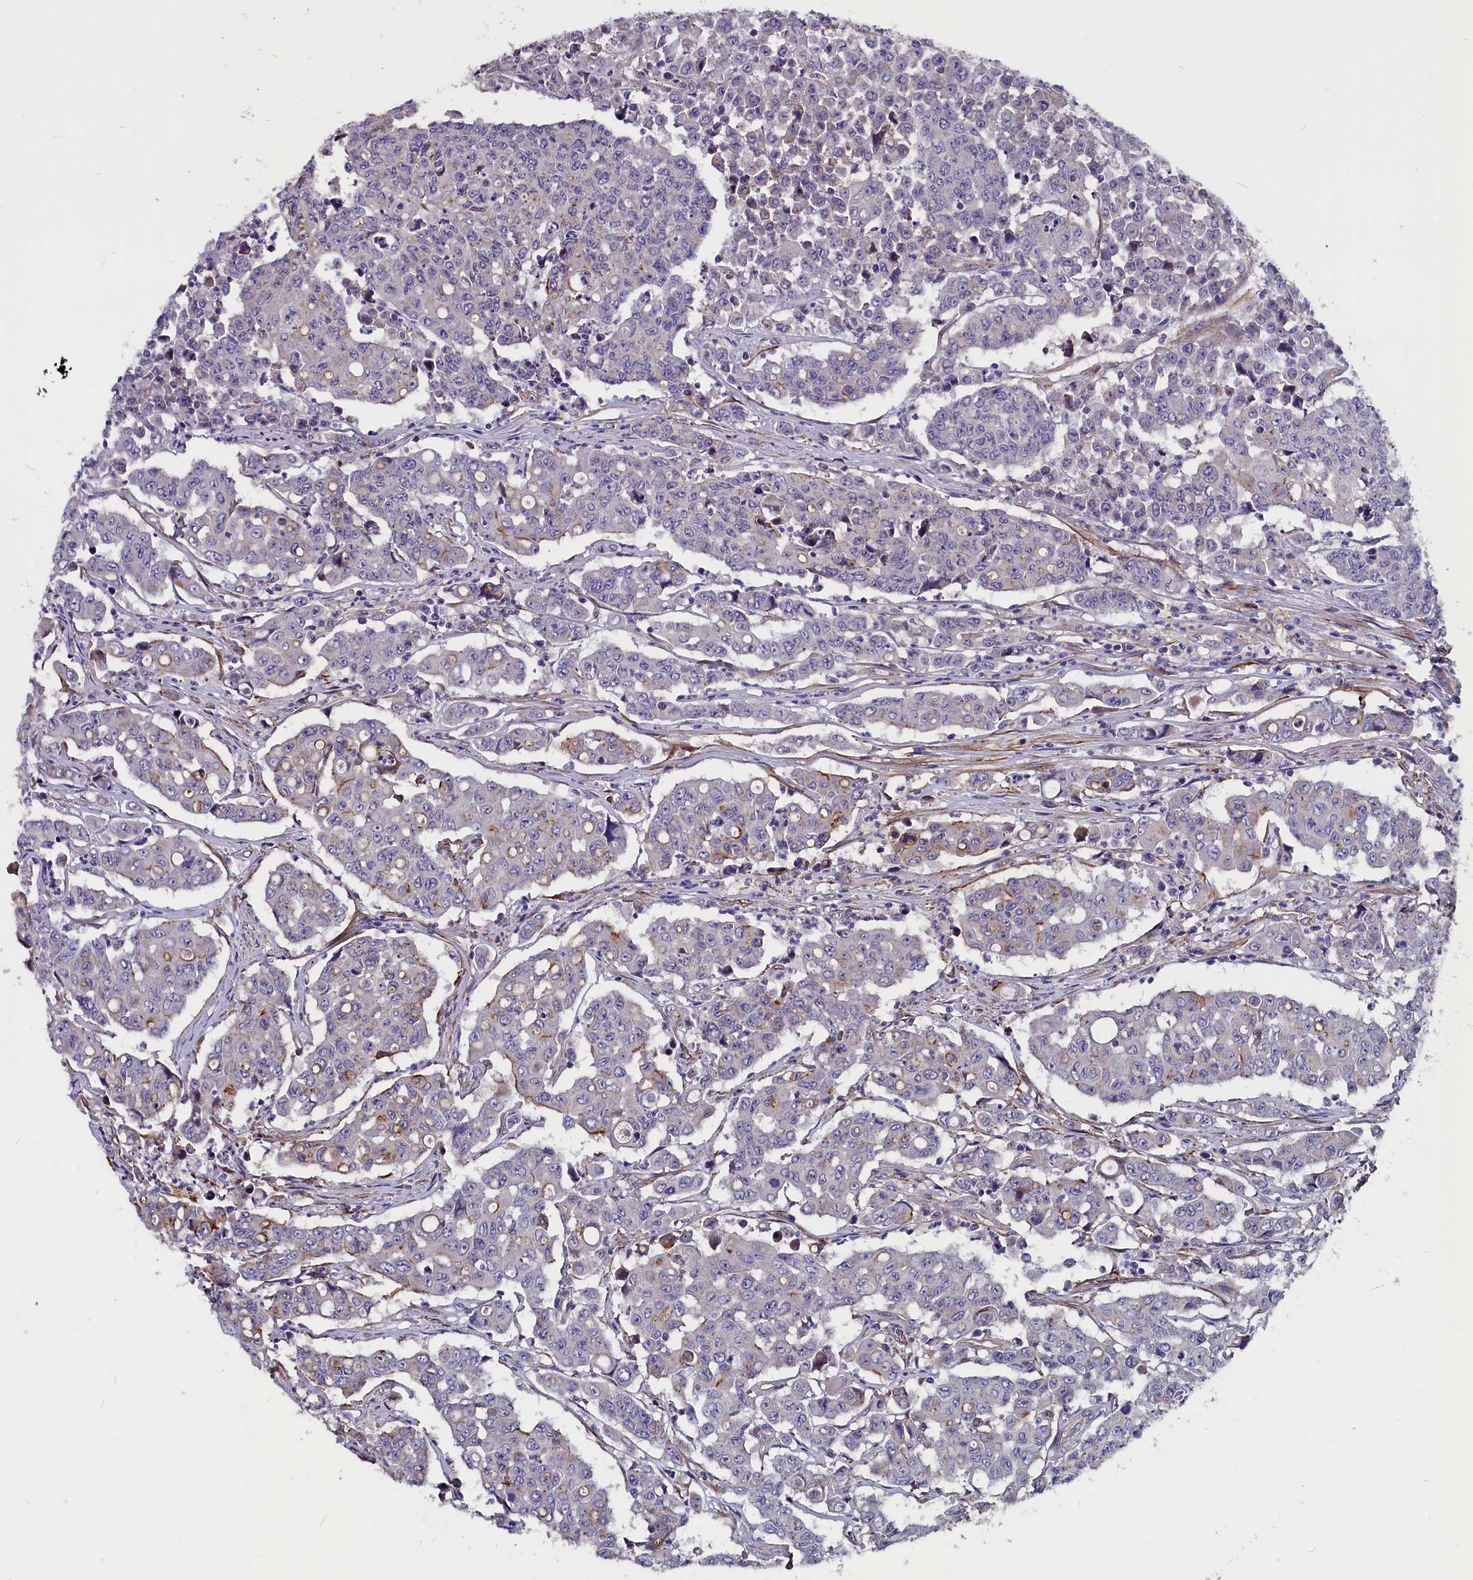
{"staining": {"intensity": "weak", "quantity": "<25%", "location": "cytoplasmic/membranous"}, "tissue": "colorectal cancer", "cell_type": "Tumor cells", "image_type": "cancer", "snomed": [{"axis": "morphology", "description": "Adenocarcinoma, NOS"}, {"axis": "topography", "description": "Colon"}], "caption": "An IHC photomicrograph of colorectal adenocarcinoma is shown. There is no staining in tumor cells of colorectal adenocarcinoma. (IHC, brightfield microscopy, high magnification).", "gene": "ZNF749", "patient": {"sex": "male", "age": 51}}